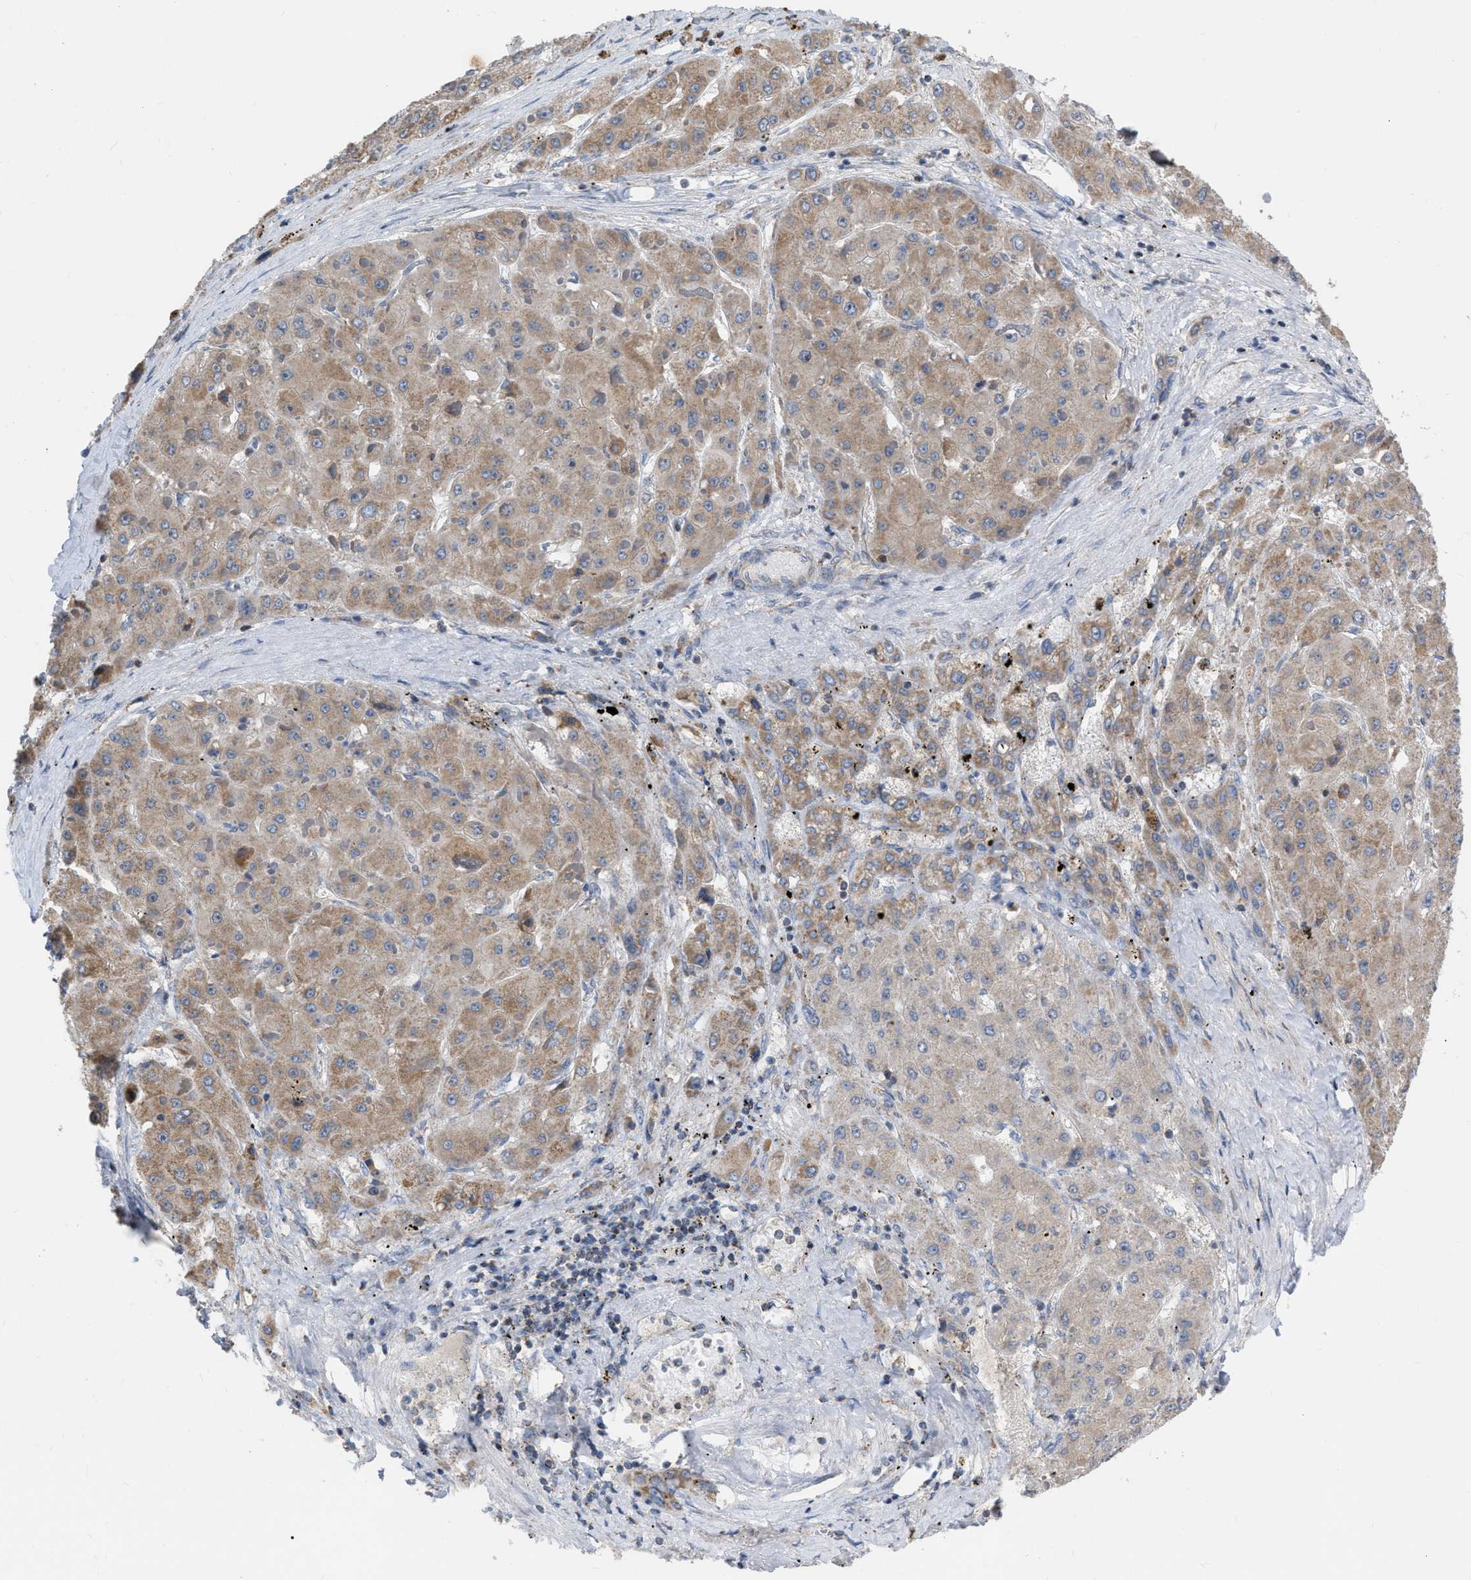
{"staining": {"intensity": "weak", "quantity": ">75%", "location": "cytoplasmic/membranous"}, "tissue": "liver cancer", "cell_type": "Tumor cells", "image_type": "cancer", "snomed": [{"axis": "morphology", "description": "Carcinoma, Hepatocellular, NOS"}, {"axis": "topography", "description": "Liver"}], "caption": "This image demonstrates liver cancer stained with immunohistochemistry to label a protein in brown. The cytoplasmic/membranous of tumor cells show weak positivity for the protein. Nuclei are counter-stained blue.", "gene": "DDX56", "patient": {"sex": "female", "age": 73}}